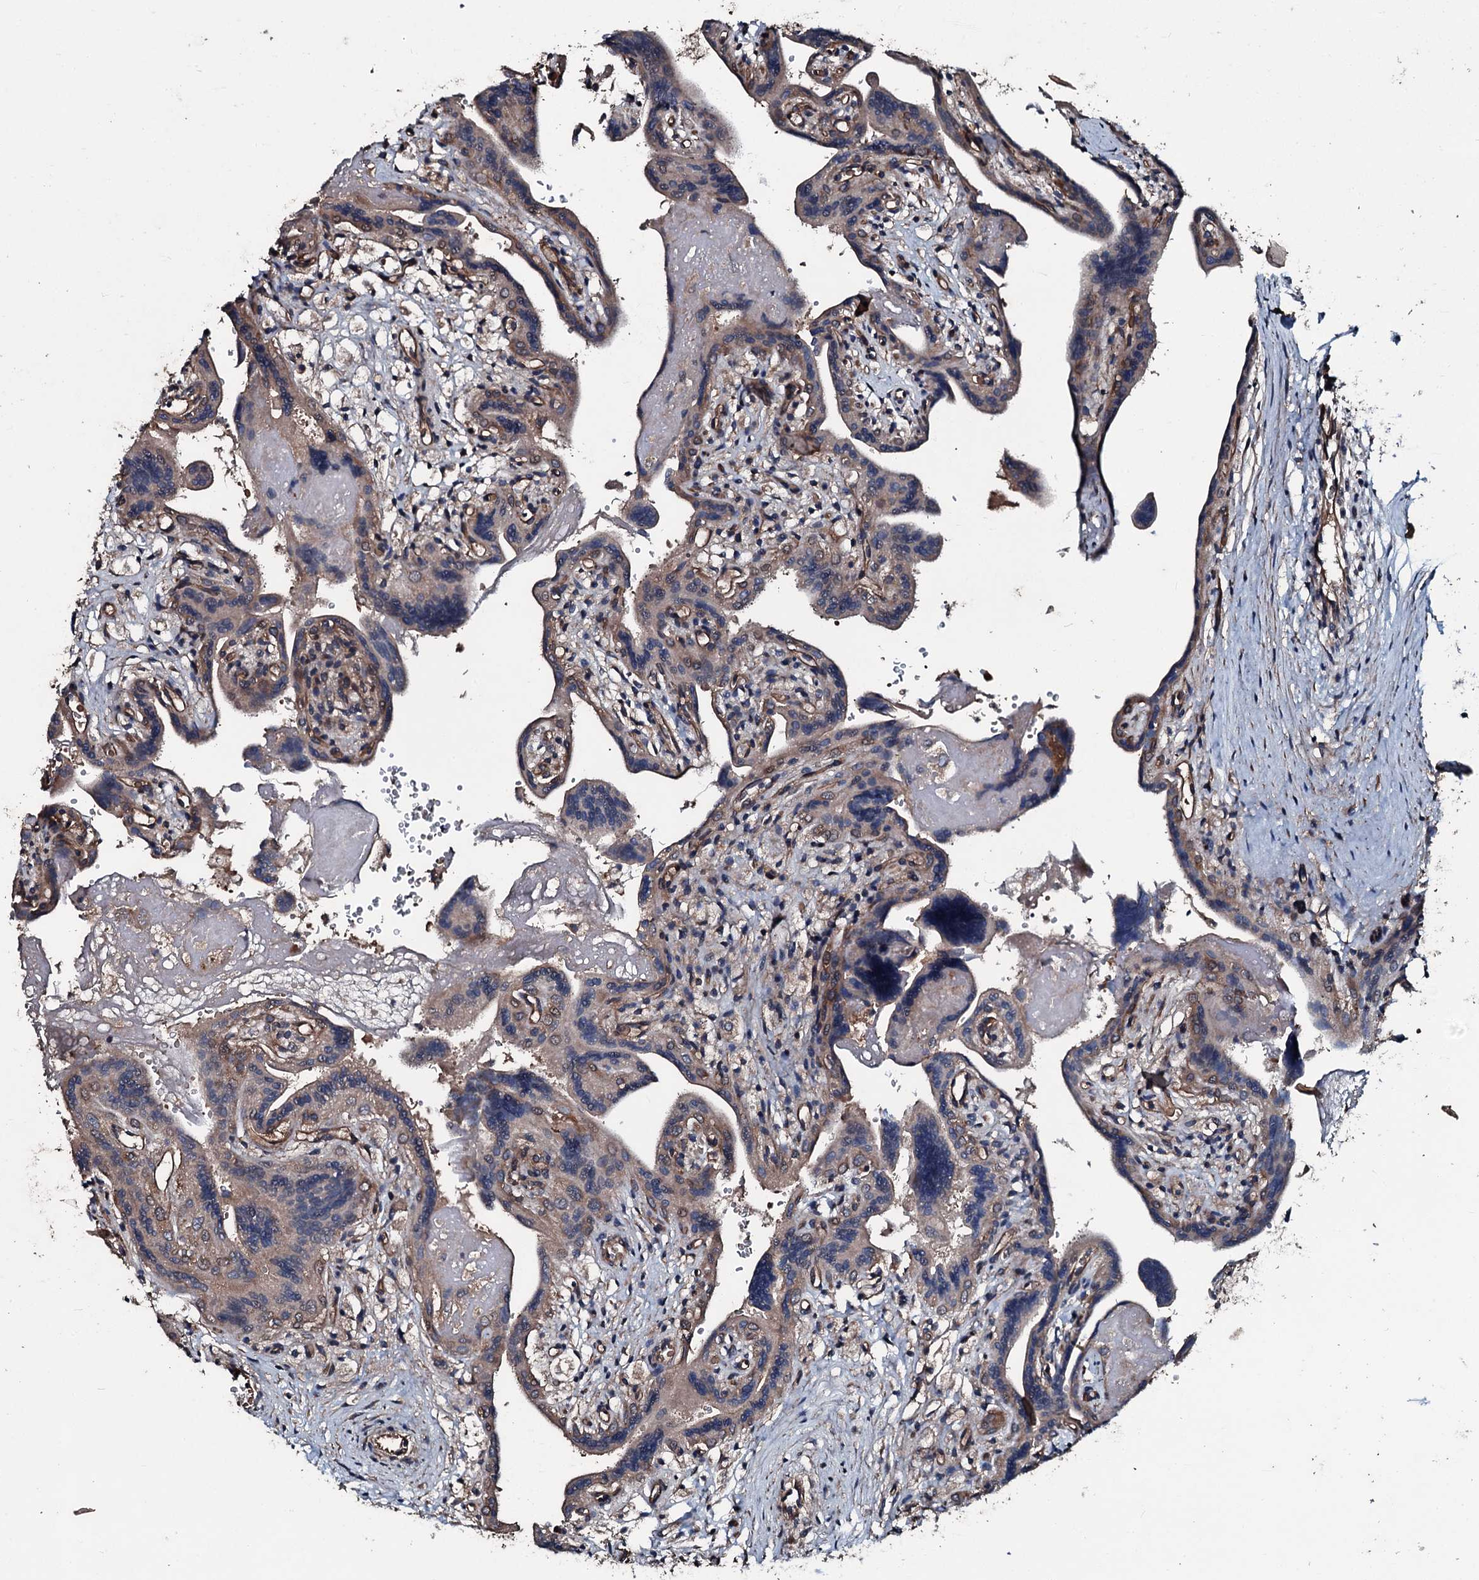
{"staining": {"intensity": "moderate", "quantity": ">75%", "location": "cytoplasmic/membranous"}, "tissue": "placenta", "cell_type": "Trophoblastic cells", "image_type": "normal", "snomed": [{"axis": "morphology", "description": "Normal tissue, NOS"}, {"axis": "topography", "description": "Placenta"}], "caption": "The histopathology image shows staining of normal placenta, revealing moderate cytoplasmic/membranous protein expression (brown color) within trophoblastic cells. The staining was performed using DAB (3,3'-diaminobenzidine), with brown indicating positive protein expression. Nuclei are stained blue with hematoxylin.", "gene": "AARS1", "patient": {"sex": "female", "age": 37}}